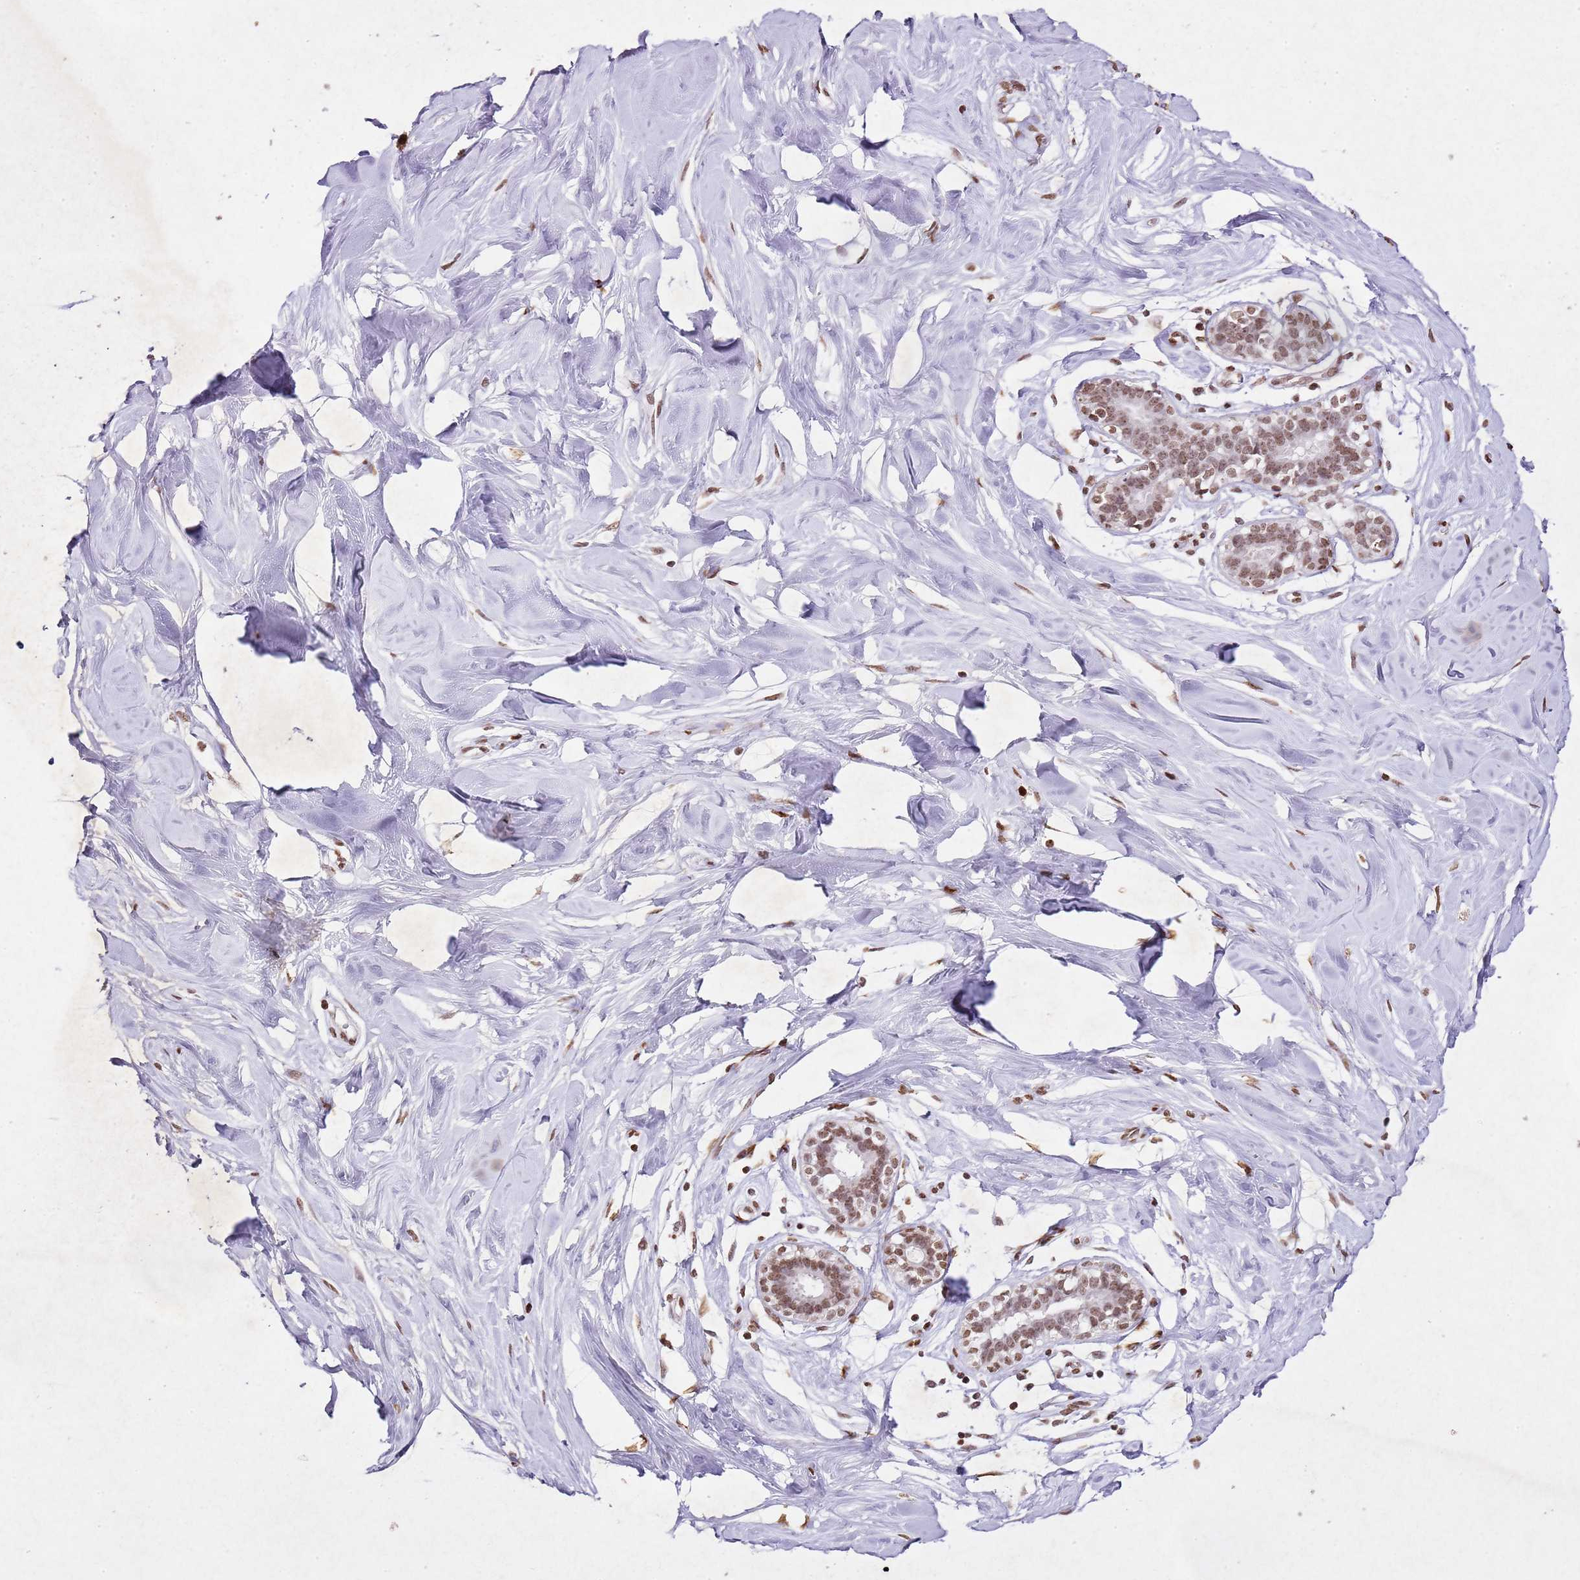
{"staining": {"intensity": "negative", "quantity": "none", "location": "none"}, "tissue": "adipose tissue", "cell_type": "Adipocytes", "image_type": "normal", "snomed": [{"axis": "morphology", "description": "Normal tissue, NOS"}, {"axis": "topography", "description": "Breast"}], "caption": "DAB (3,3'-diaminobenzidine) immunohistochemical staining of benign adipose tissue demonstrates no significant positivity in adipocytes. (DAB (3,3'-diaminobenzidine) immunohistochemistry visualized using brightfield microscopy, high magnification).", "gene": "BMAL1", "patient": {"sex": "female", "age": 26}}